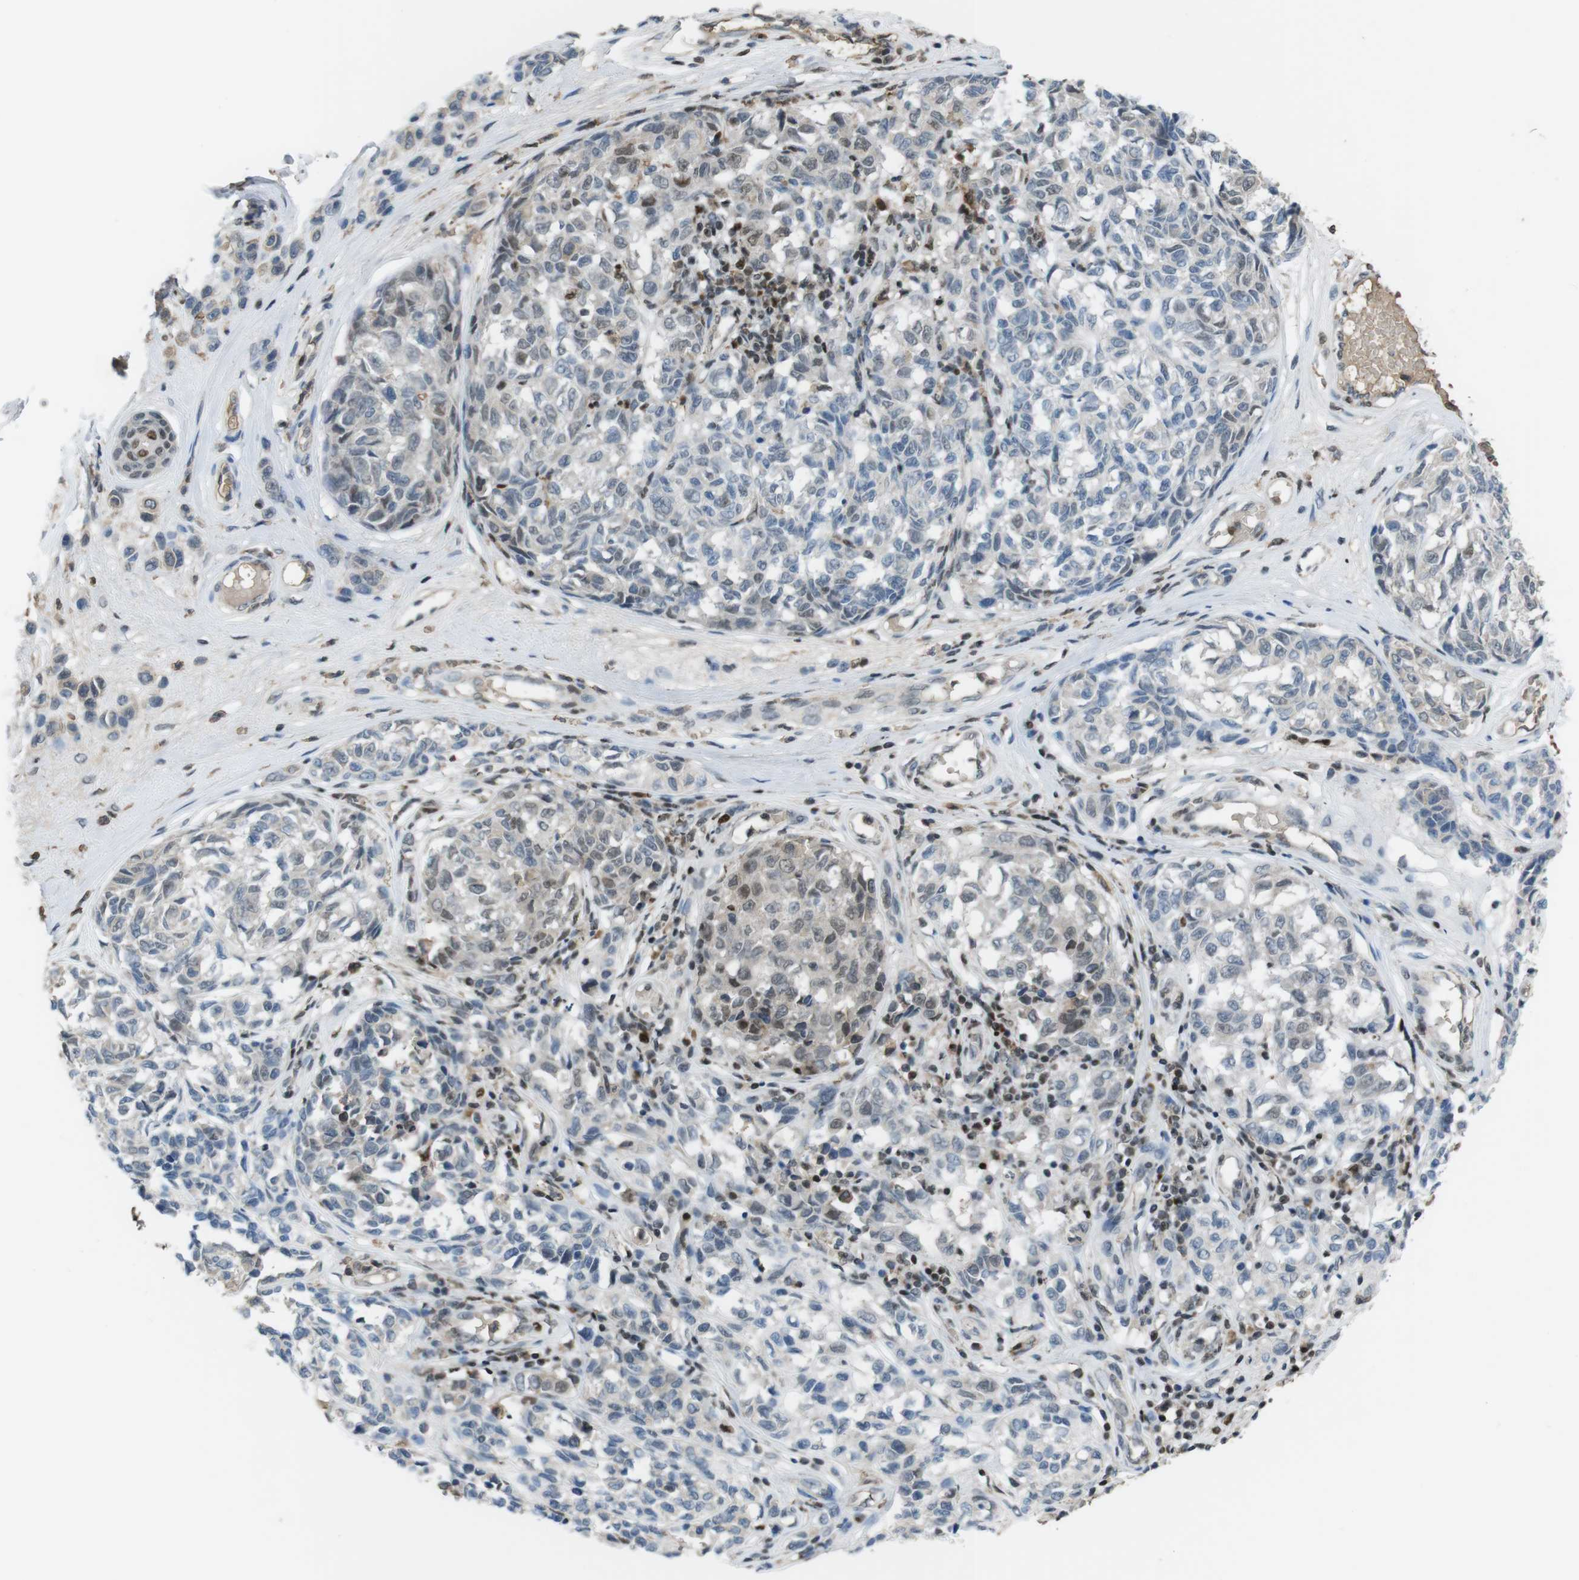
{"staining": {"intensity": "weak", "quantity": "25%-75%", "location": "nuclear"}, "tissue": "melanoma", "cell_type": "Tumor cells", "image_type": "cancer", "snomed": [{"axis": "morphology", "description": "Malignant melanoma, NOS"}, {"axis": "topography", "description": "Skin"}], "caption": "Immunohistochemical staining of melanoma displays low levels of weak nuclear positivity in approximately 25%-75% of tumor cells.", "gene": "SUB1", "patient": {"sex": "female", "age": 64}}